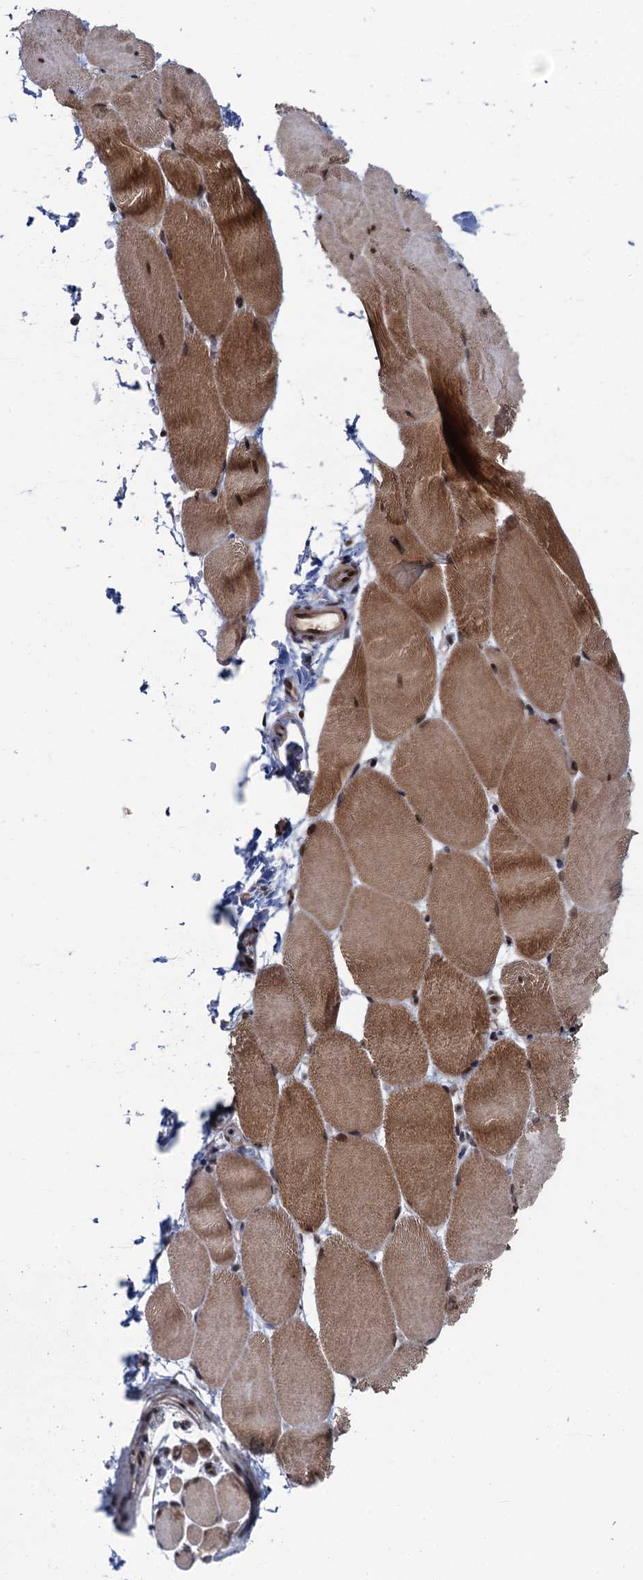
{"staining": {"intensity": "moderate", "quantity": "25%-75%", "location": "cytoplasmic/membranous,nuclear"}, "tissue": "skeletal muscle", "cell_type": "Myocytes", "image_type": "normal", "snomed": [{"axis": "morphology", "description": "Normal tissue, NOS"}, {"axis": "topography", "description": "Skeletal muscle"}, {"axis": "topography", "description": "Parathyroid gland"}], "caption": "A high-resolution histopathology image shows immunohistochemistry staining of normal skeletal muscle, which shows moderate cytoplasmic/membranous,nuclear expression in about 25%-75% of myocytes.", "gene": "RASSF4", "patient": {"sex": "female", "age": 37}}